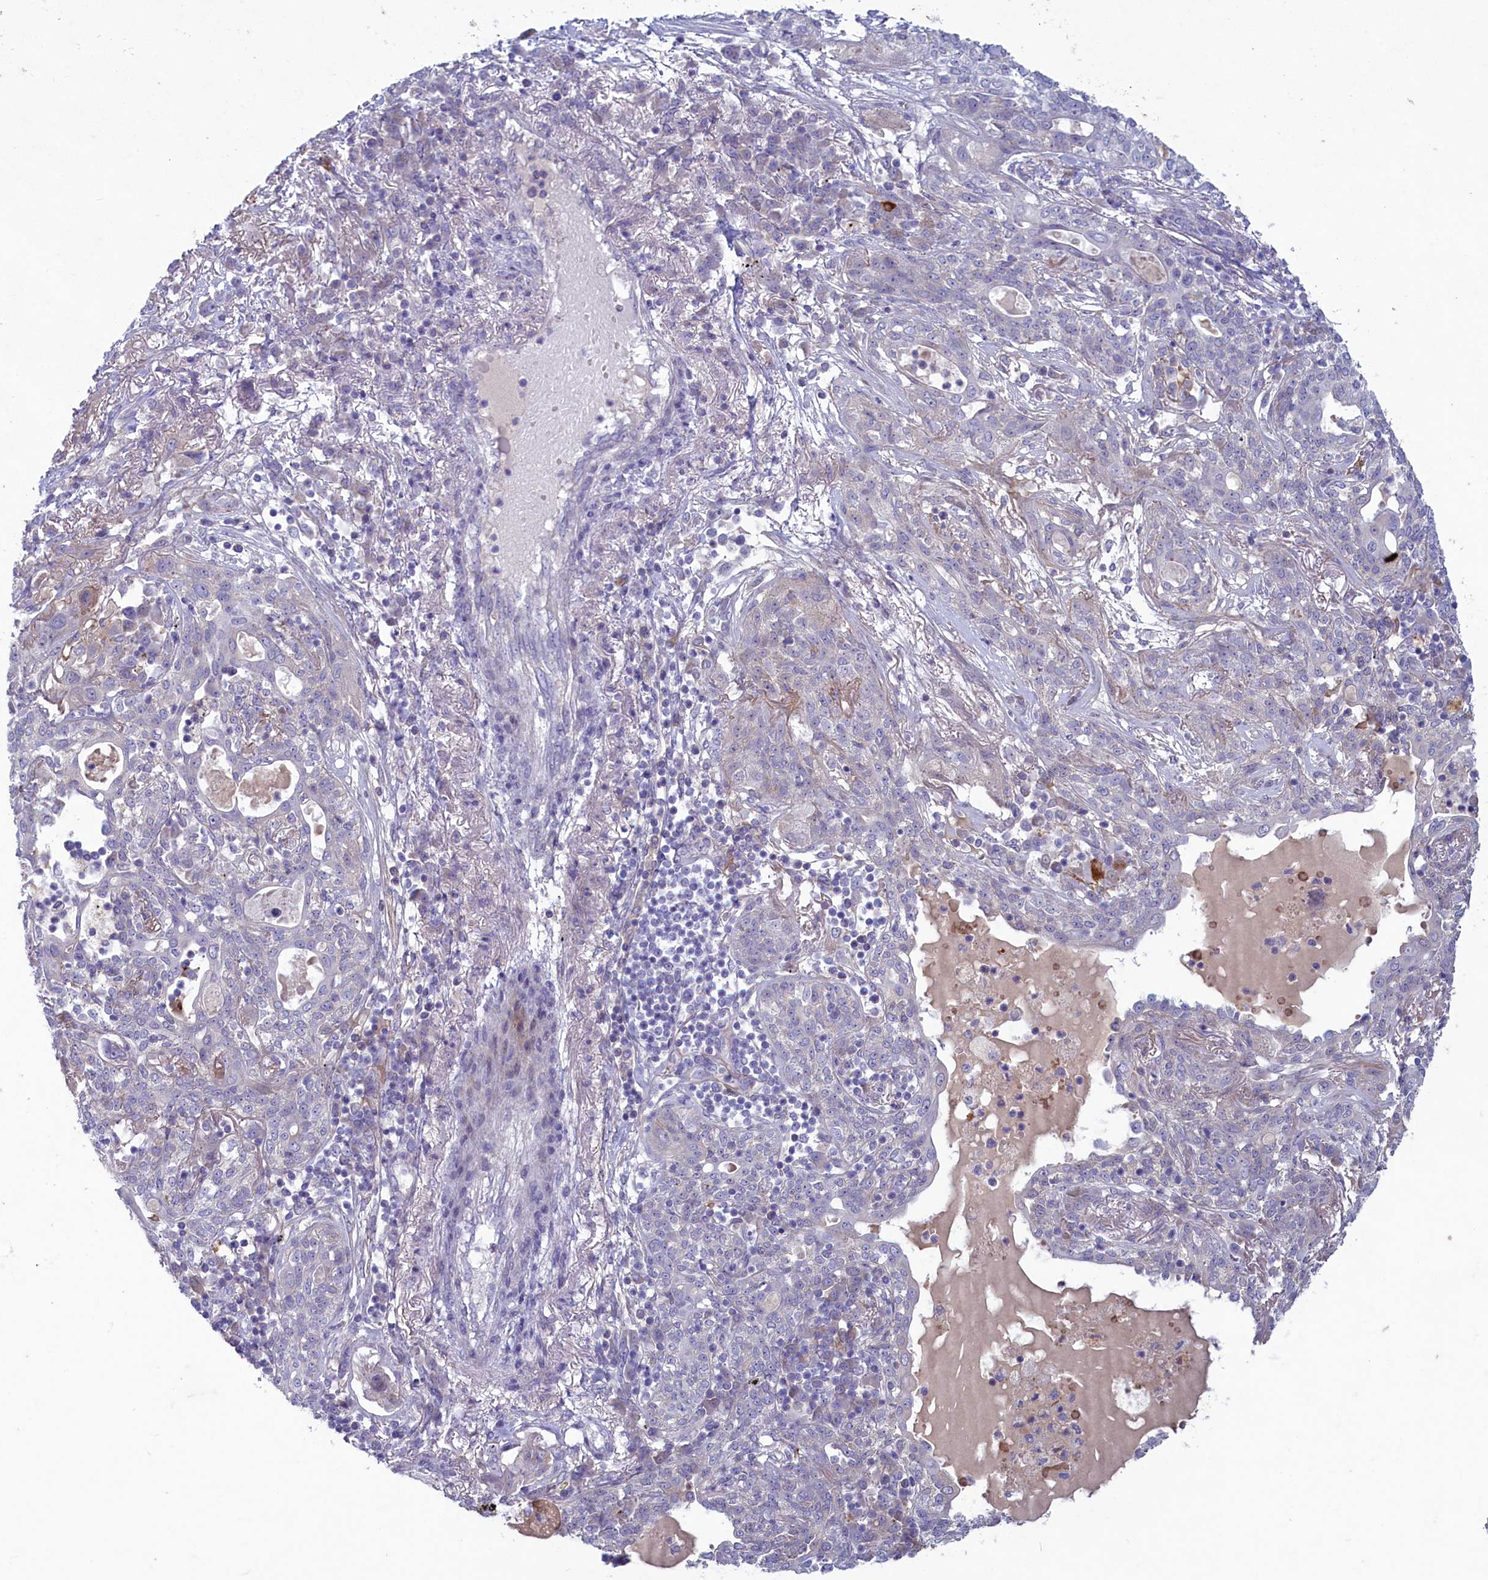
{"staining": {"intensity": "negative", "quantity": "none", "location": "none"}, "tissue": "lung cancer", "cell_type": "Tumor cells", "image_type": "cancer", "snomed": [{"axis": "morphology", "description": "Squamous cell carcinoma, NOS"}, {"axis": "topography", "description": "Lung"}], "caption": "The photomicrograph shows no significant expression in tumor cells of lung cancer. The staining was performed using DAB (3,3'-diaminobenzidine) to visualize the protein expression in brown, while the nuclei were stained in blue with hematoxylin (Magnification: 20x).", "gene": "PLEKHG6", "patient": {"sex": "female", "age": 70}}